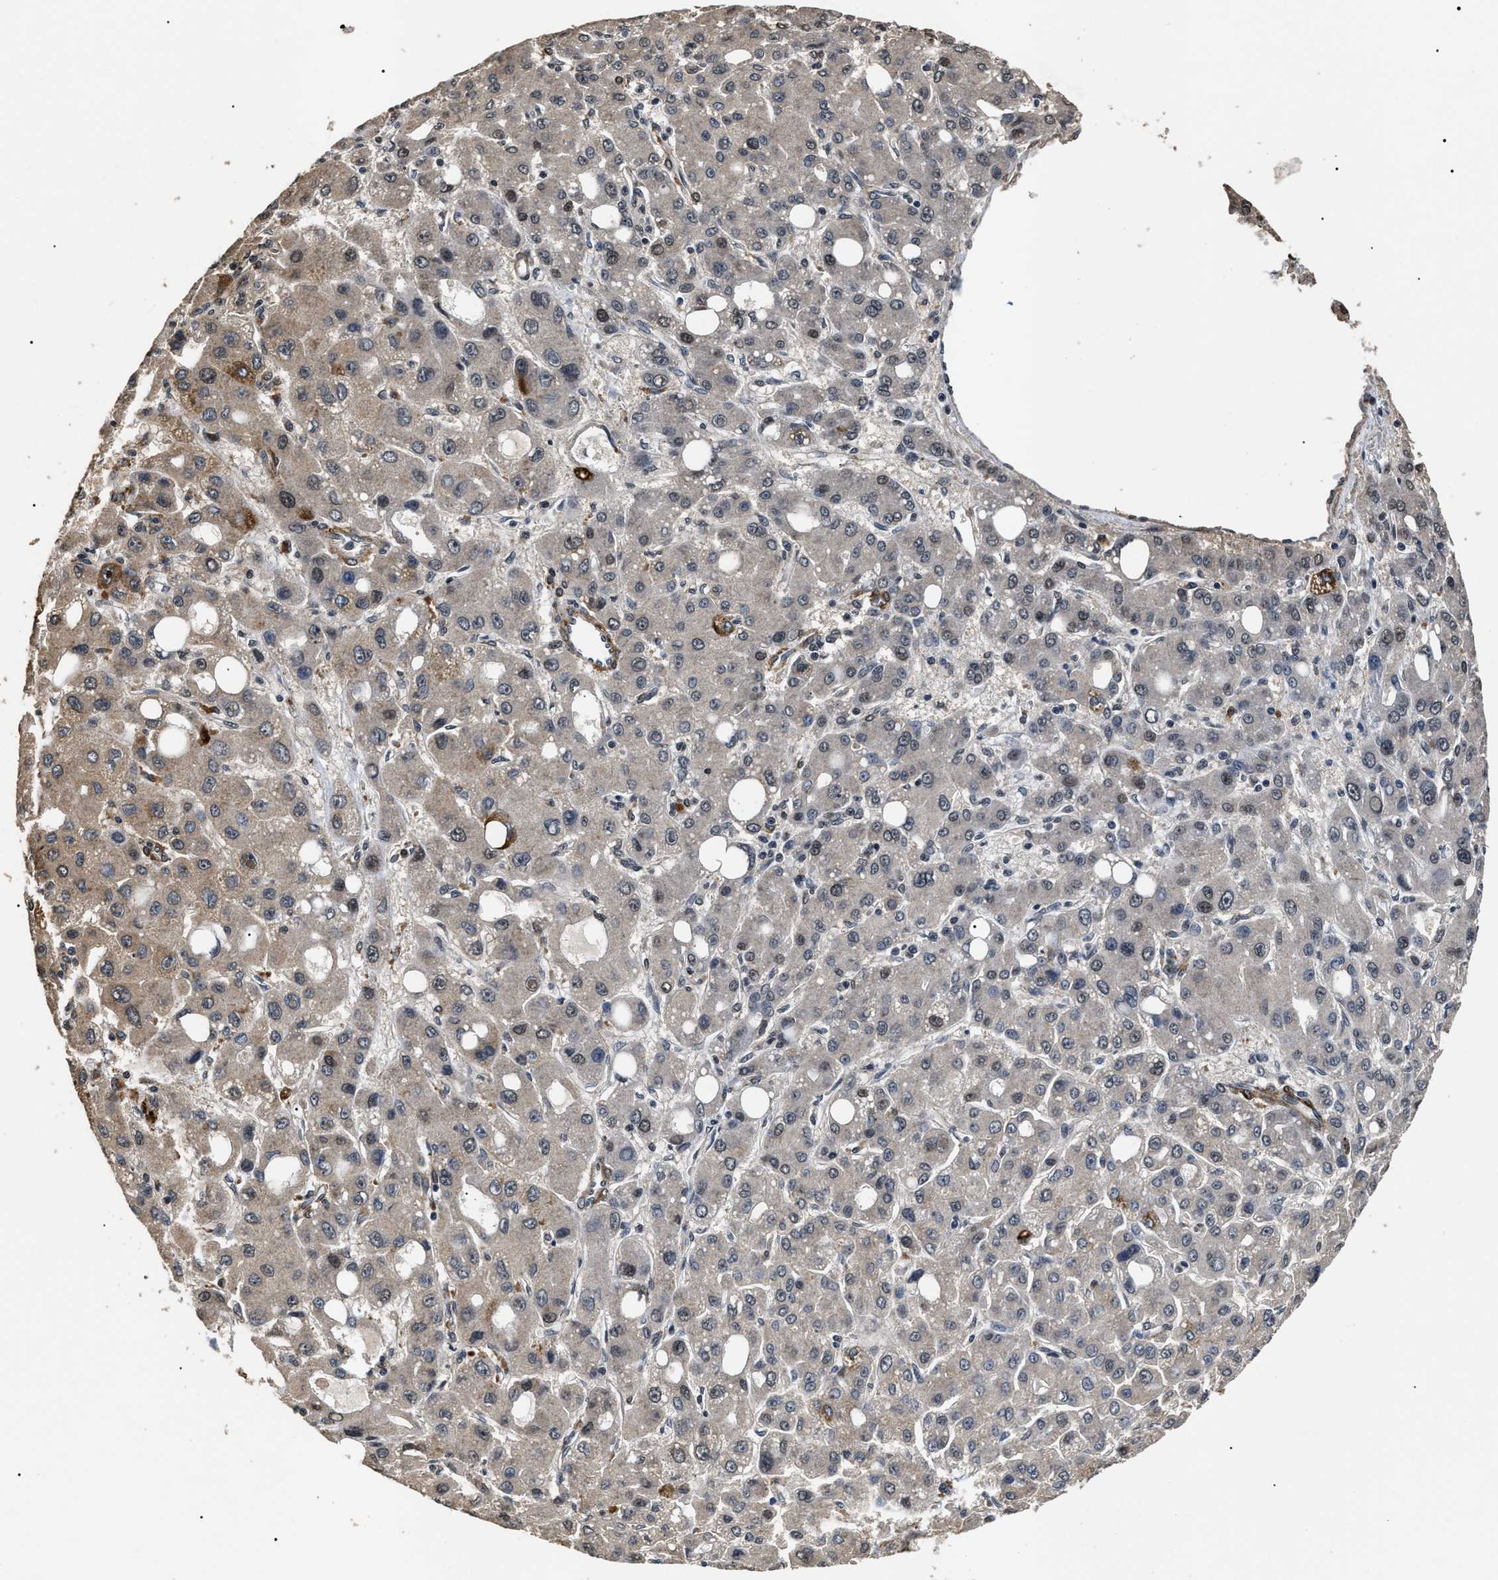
{"staining": {"intensity": "weak", "quantity": "<25%", "location": "cytoplasmic/membranous,nuclear"}, "tissue": "liver cancer", "cell_type": "Tumor cells", "image_type": "cancer", "snomed": [{"axis": "morphology", "description": "Carcinoma, Hepatocellular, NOS"}, {"axis": "topography", "description": "Liver"}], "caption": "Tumor cells are negative for brown protein staining in liver cancer.", "gene": "ANP32E", "patient": {"sex": "male", "age": 55}}